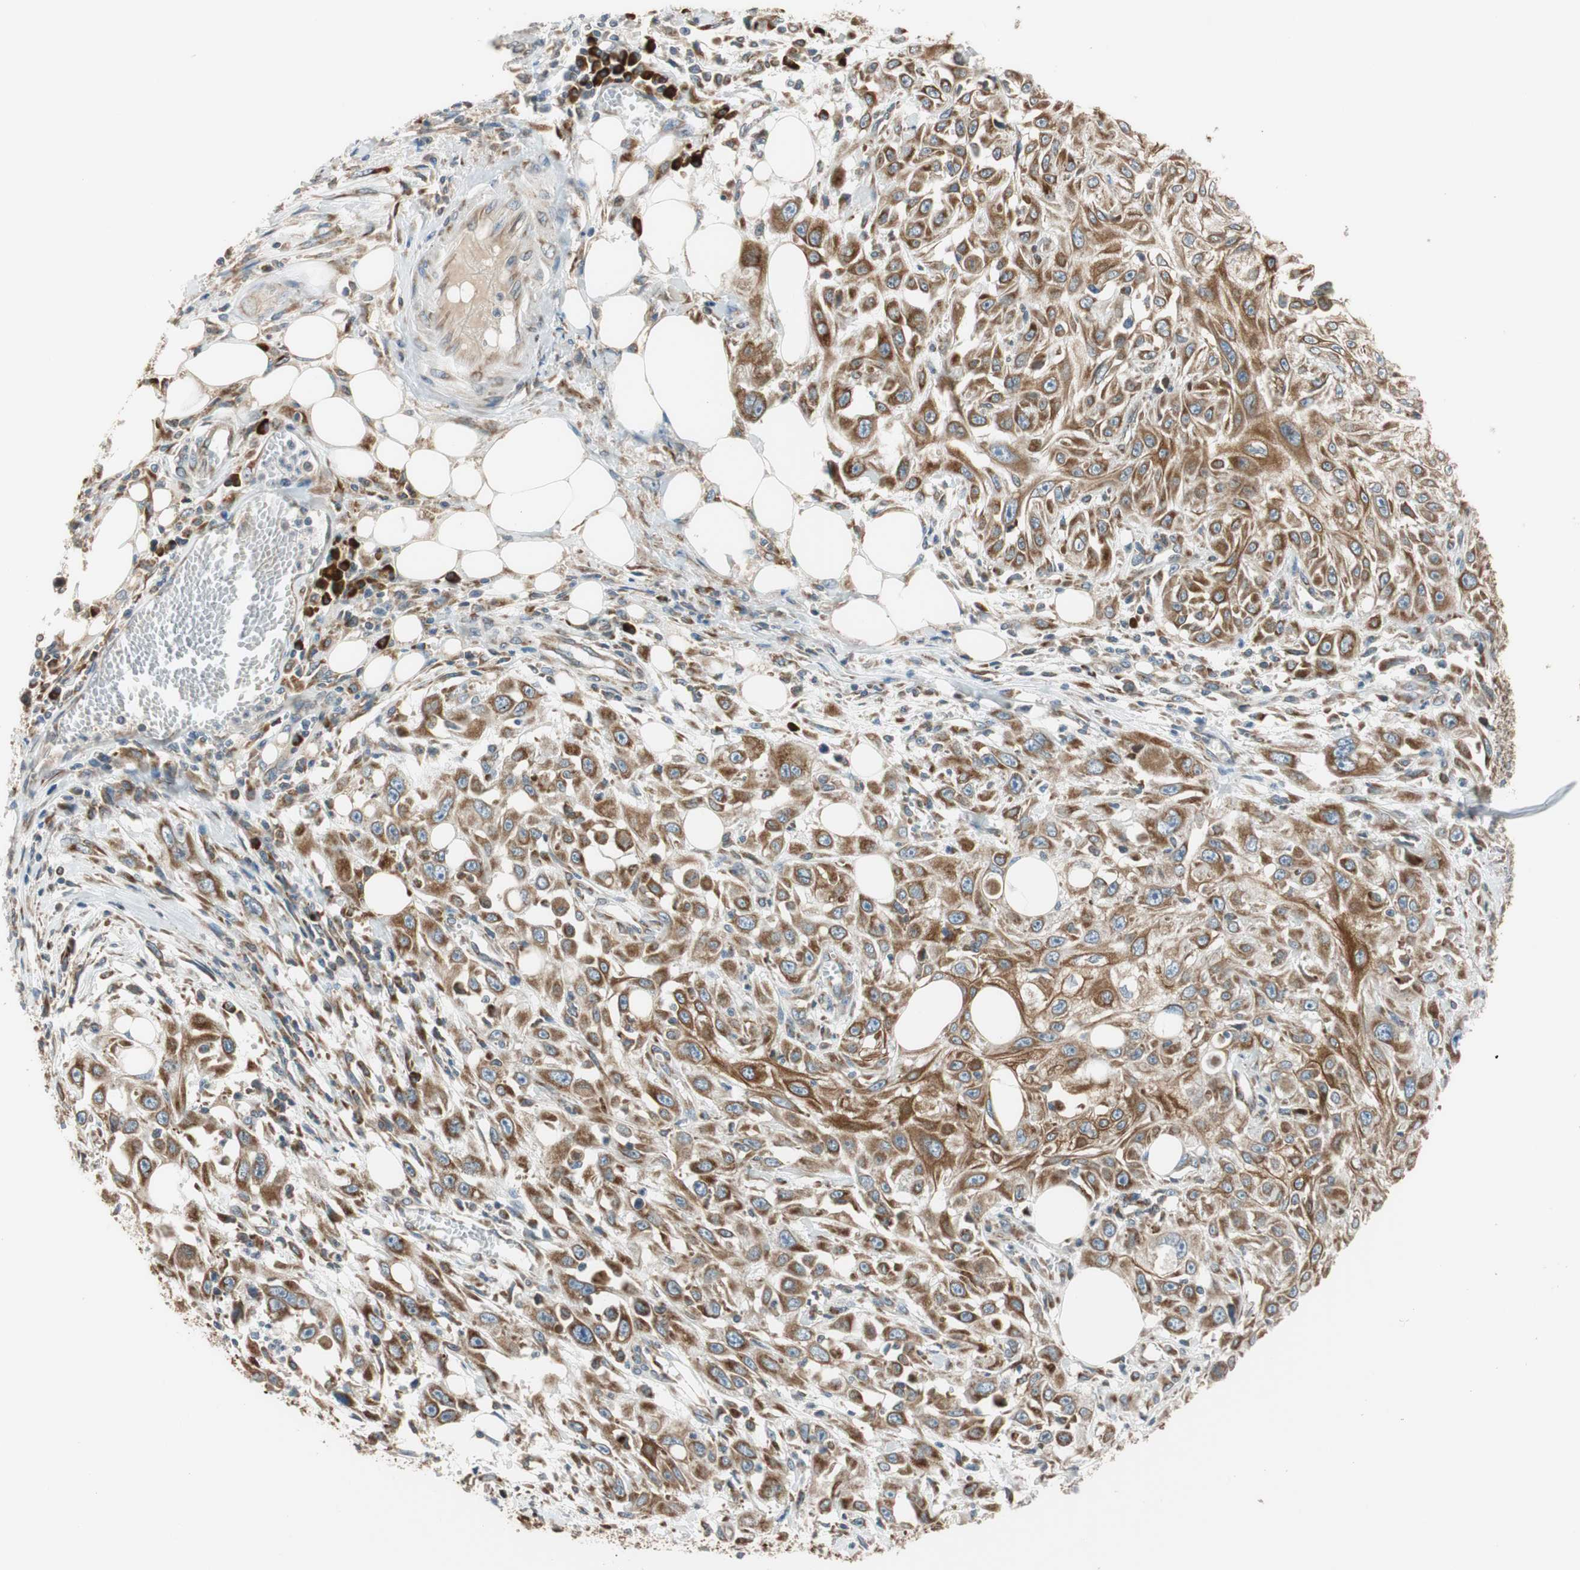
{"staining": {"intensity": "moderate", "quantity": ">75%", "location": "cytoplasmic/membranous"}, "tissue": "skin cancer", "cell_type": "Tumor cells", "image_type": "cancer", "snomed": [{"axis": "morphology", "description": "Squamous cell carcinoma, NOS"}, {"axis": "topography", "description": "Skin"}], "caption": "Squamous cell carcinoma (skin) stained with immunohistochemistry (IHC) demonstrates moderate cytoplasmic/membranous positivity in approximately >75% of tumor cells. The staining was performed using DAB (3,3'-diaminobenzidine), with brown indicating positive protein expression. Nuclei are stained blue with hematoxylin.", "gene": "RPN2", "patient": {"sex": "male", "age": 75}}